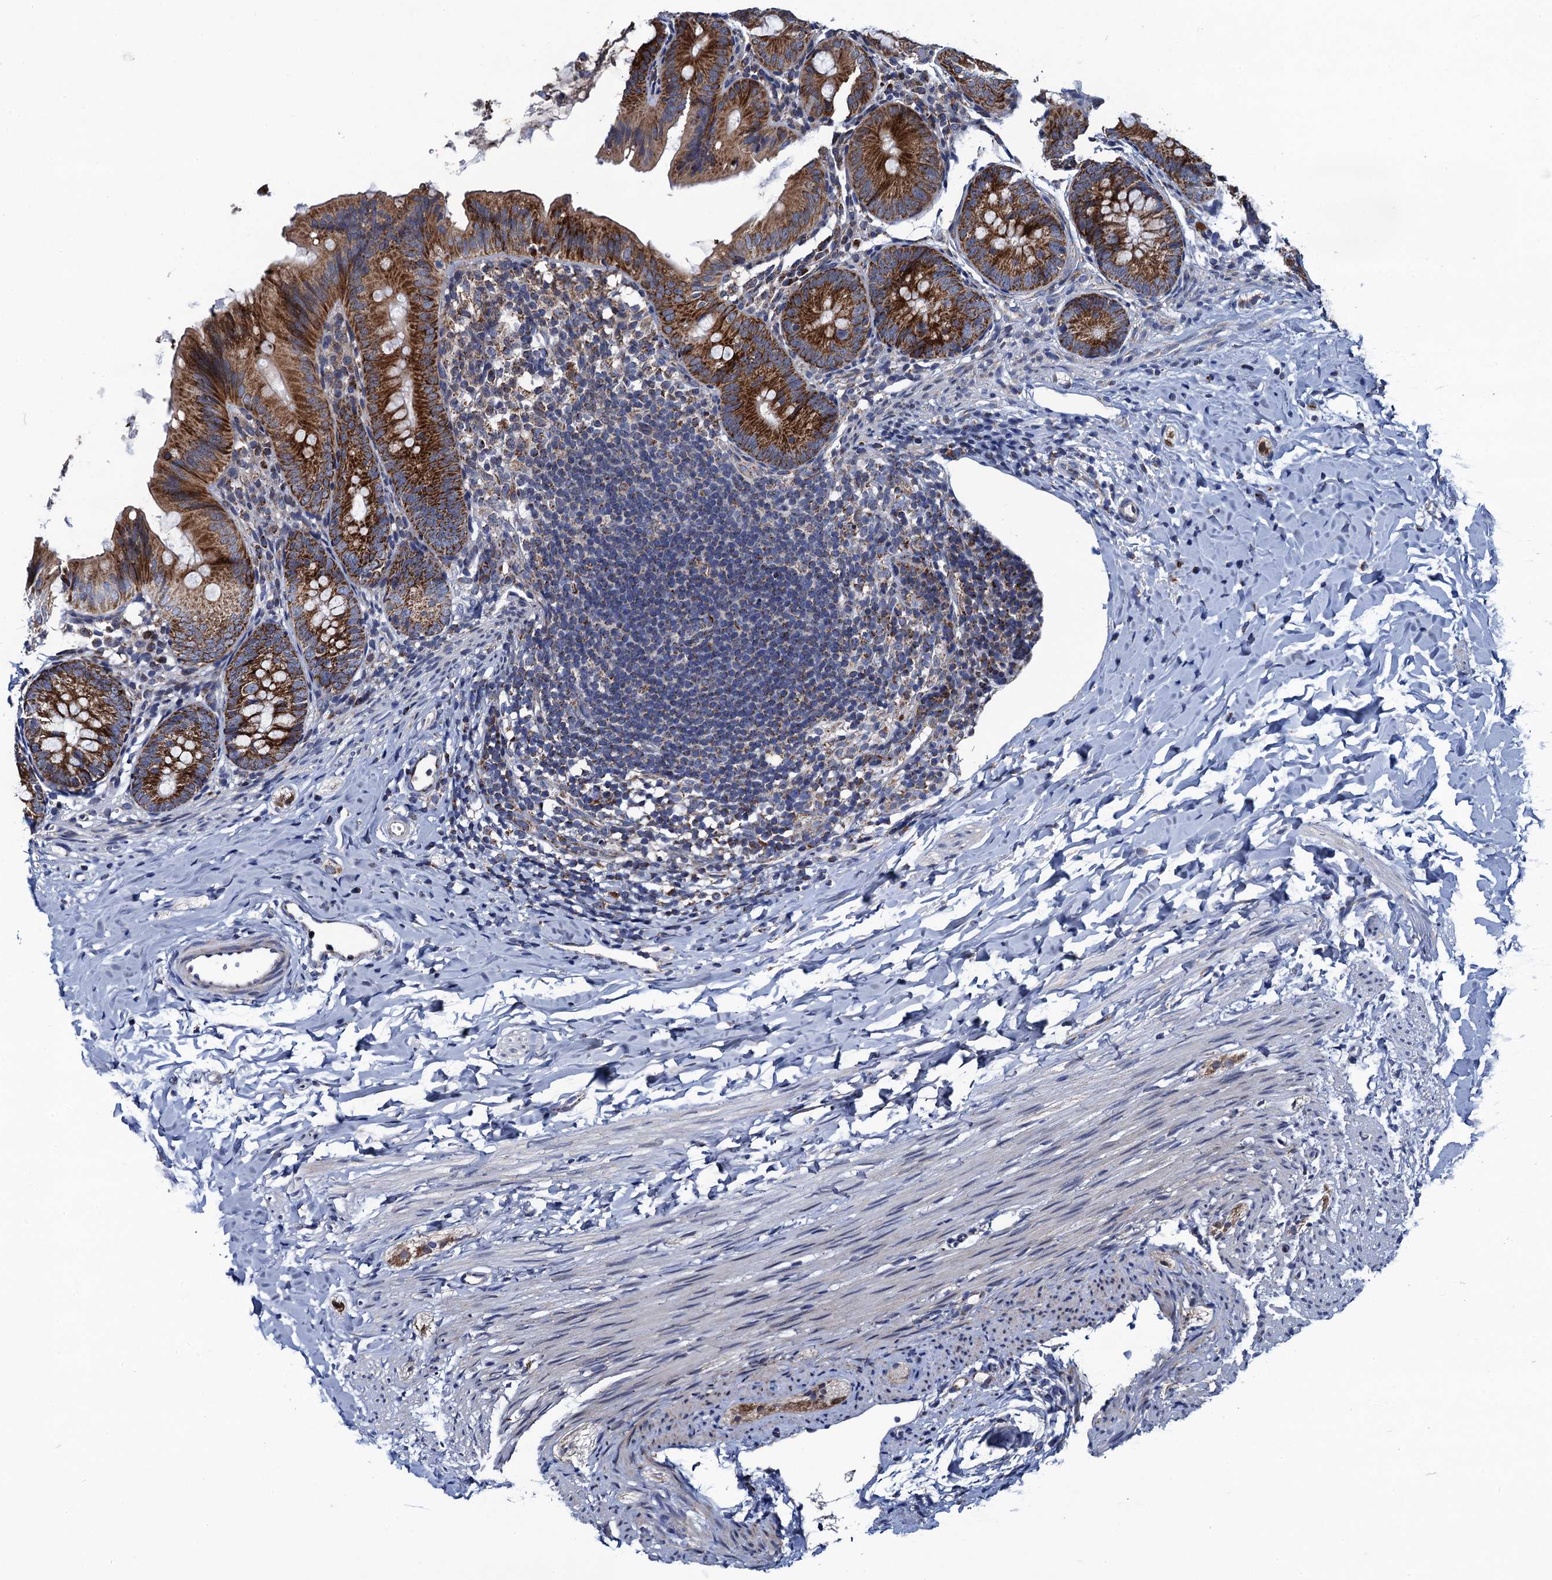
{"staining": {"intensity": "strong", "quantity": ">75%", "location": "cytoplasmic/membranous"}, "tissue": "appendix", "cell_type": "Glandular cells", "image_type": "normal", "snomed": [{"axis": "morphology", "description": "Normal tissue, NOS"}, {"axis": "topography", "description": "Appendix"}], "caption": "An IHC image of unremarkable tissue is shown. Protein staining in brown shows strong cytoplasmic/membranous positivity in appendix within glandular cells.", "gene": "PTCD3", "patient": {"sex": "male", "age": 1}}